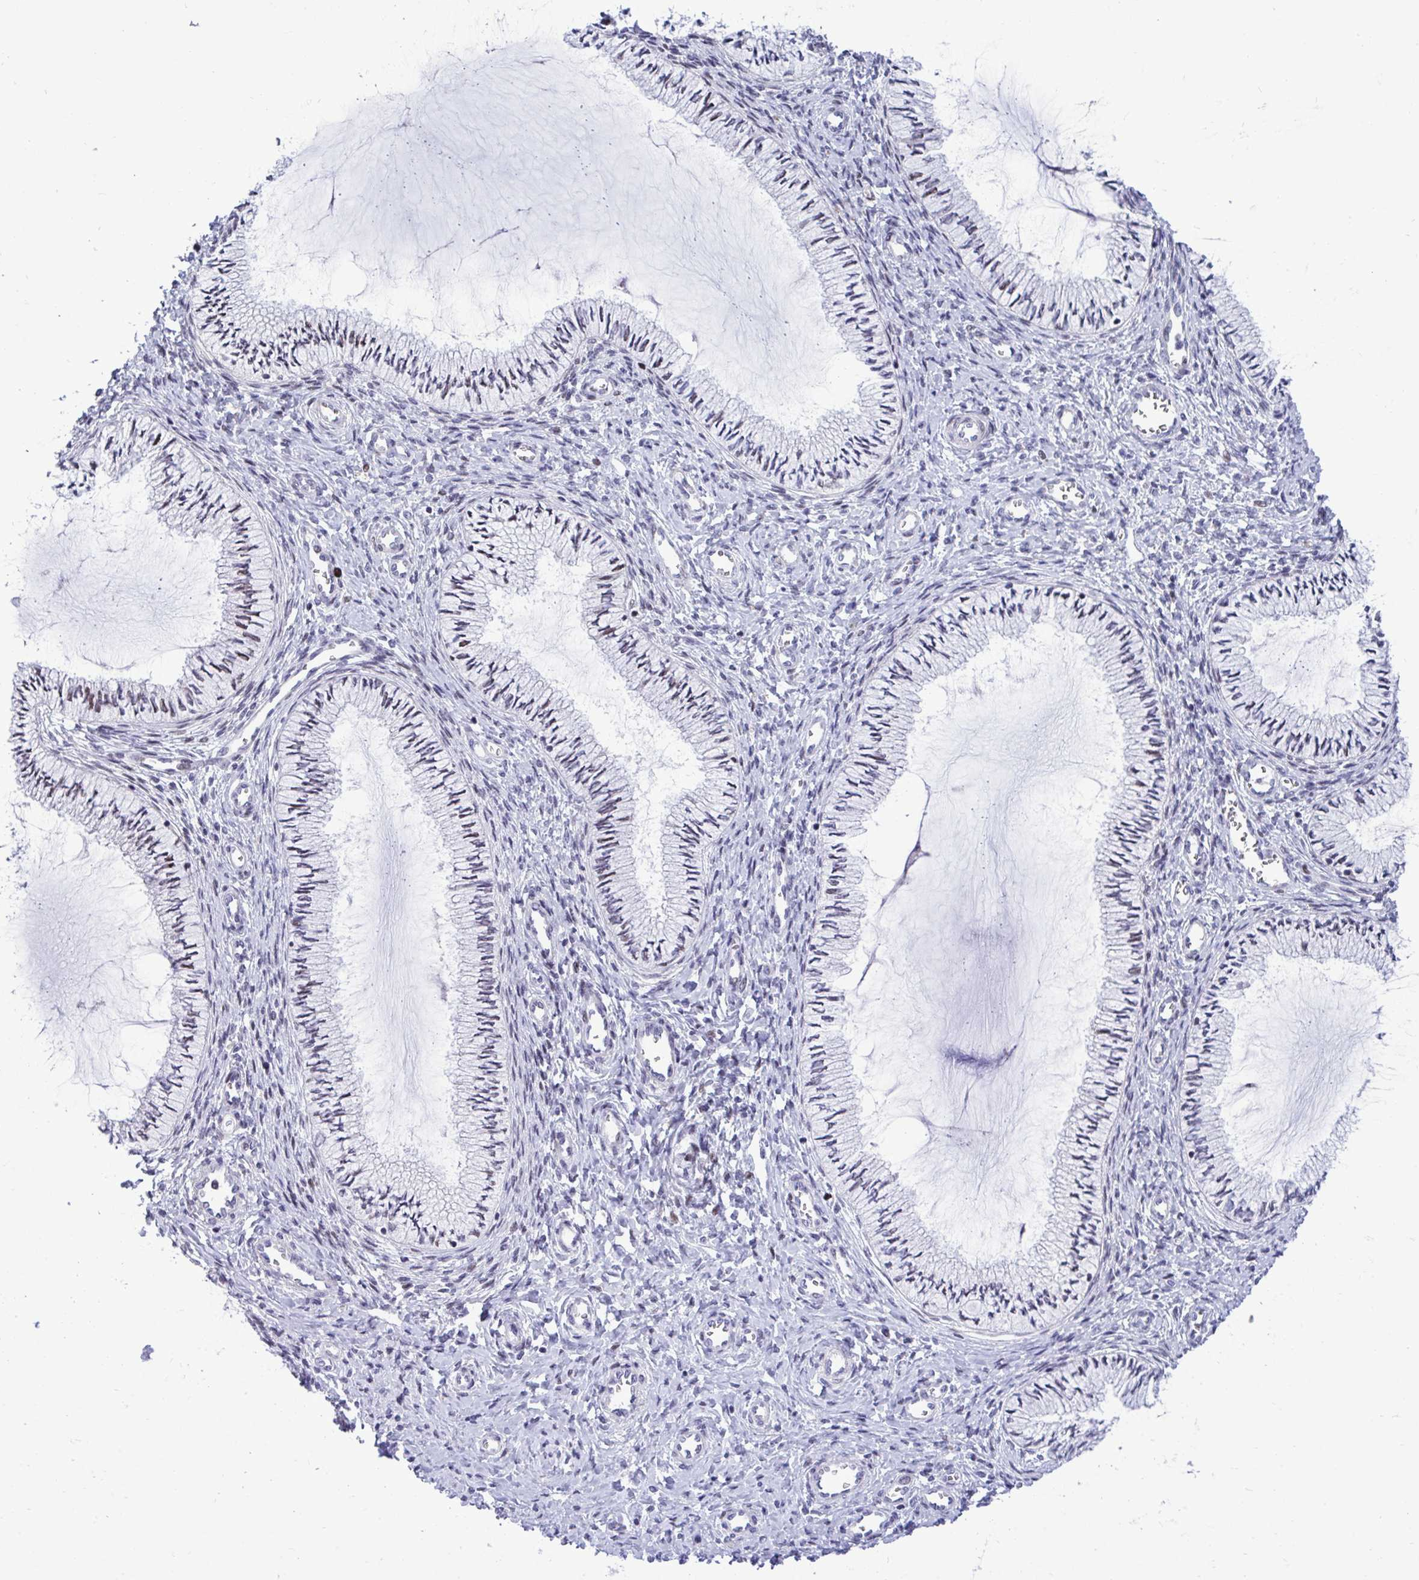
{"staining": {"intensity": "moderate", "quantity": "<25%", "location": "nuclear"}, "tissue": "cervix", "cell_type": "Glandular cells", "image_type": "normal", "snomed": [{"axis": "morphology", "description": "Normal tissue, NOS"}, {"axis": "topography", "description": "Cervix"}], "caption": "This is an image of immunohistochemistry (IHC) staining of normal cervix, which shows moderate expression in the nuclear of glandular cells.", "gene": "C1QL2", "patient": {"sex": "female", "age": 24}}